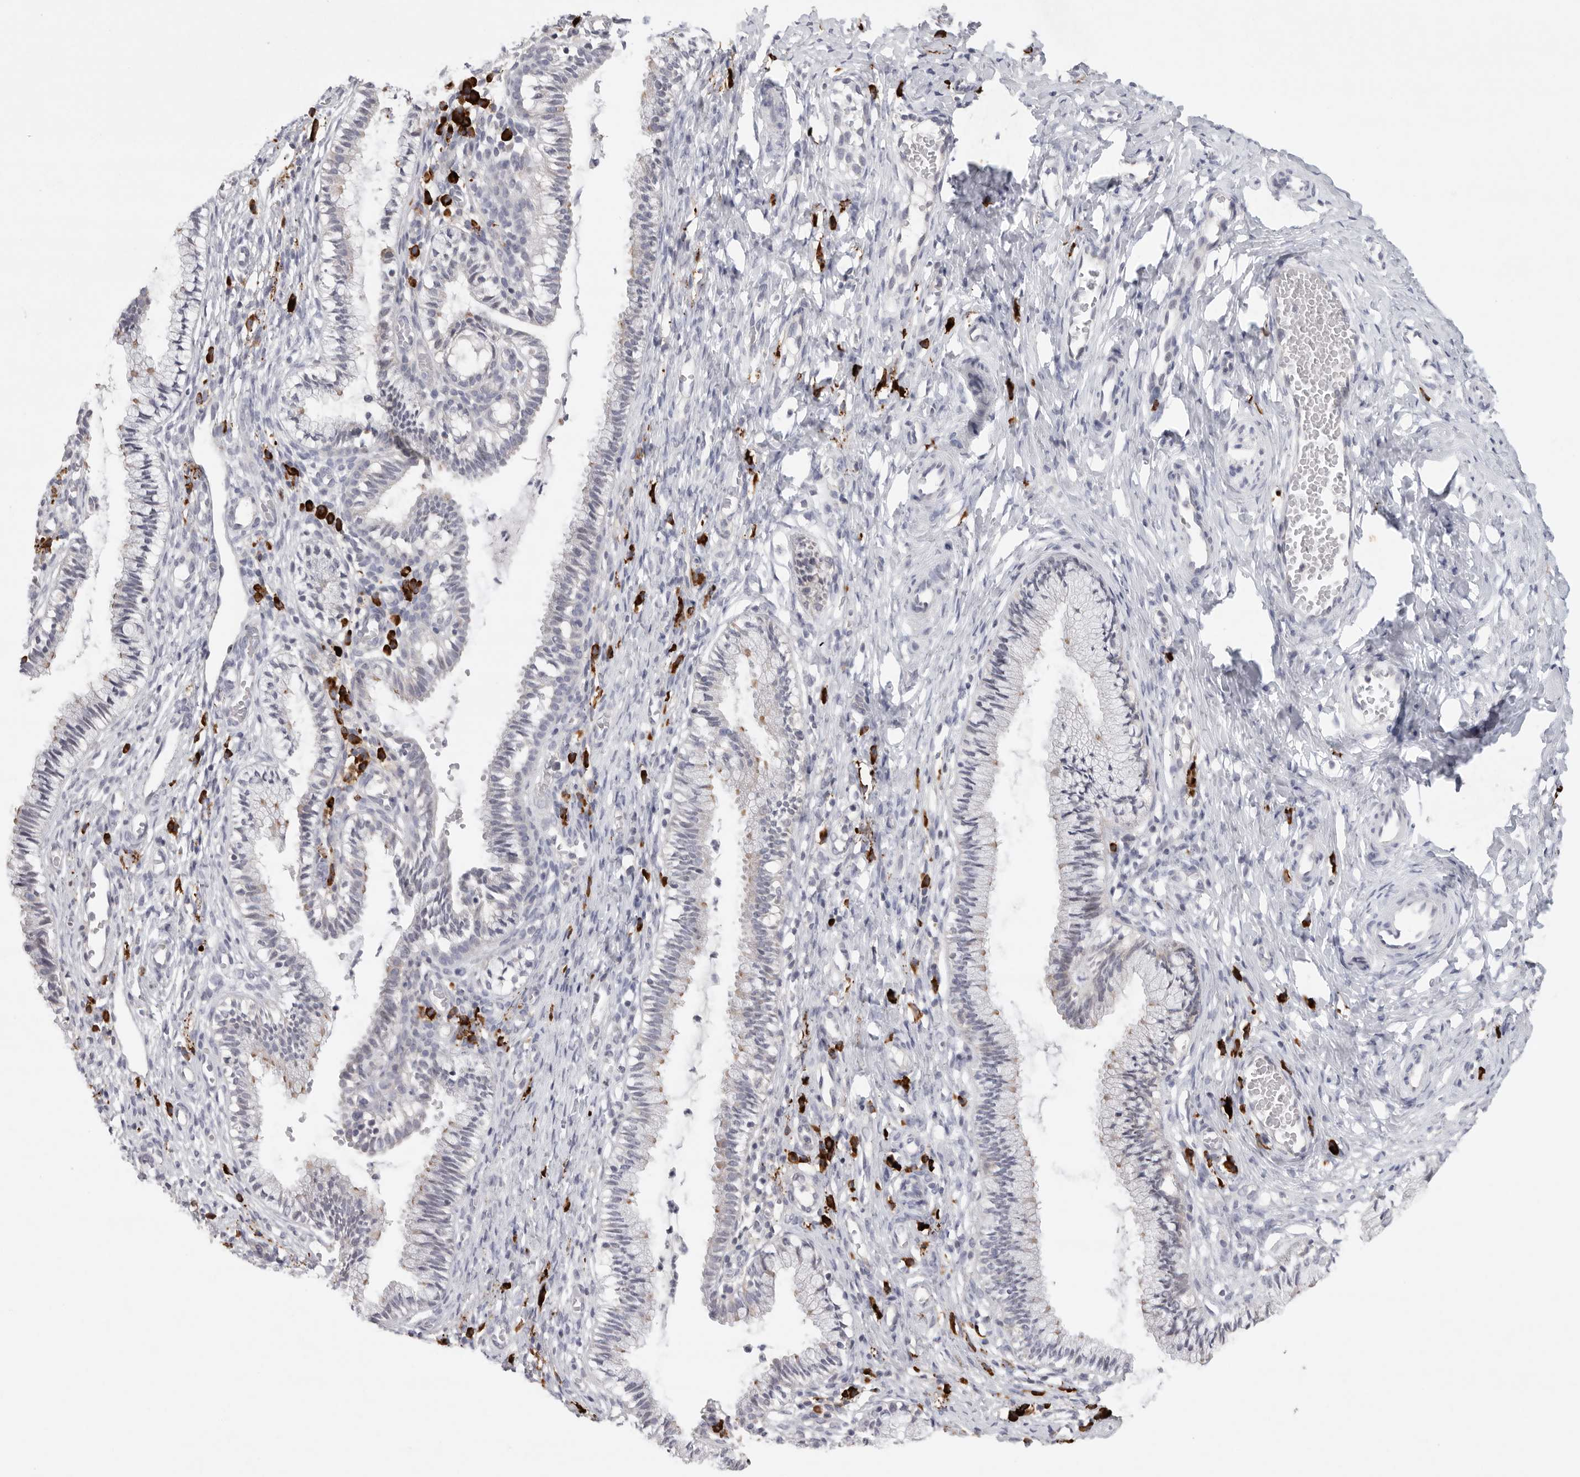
{"staining": {"intensity": "negative", "quantity": "none", "location": "none"}, "tissue": "cervix", "cell_type": "Glandular cells", "image_type": "normal", "snomed": [{"axis": "morphology", "description": "Normal tissue, NOS"}, {"axis": "topography", "description": "Cervix"}], "caption": "Human cervix stained for a protein using immunohistochemistry displays no expression in glandular cells.", "gene": "TMEM69", "patient": {"sex": "female", "age": 27}}